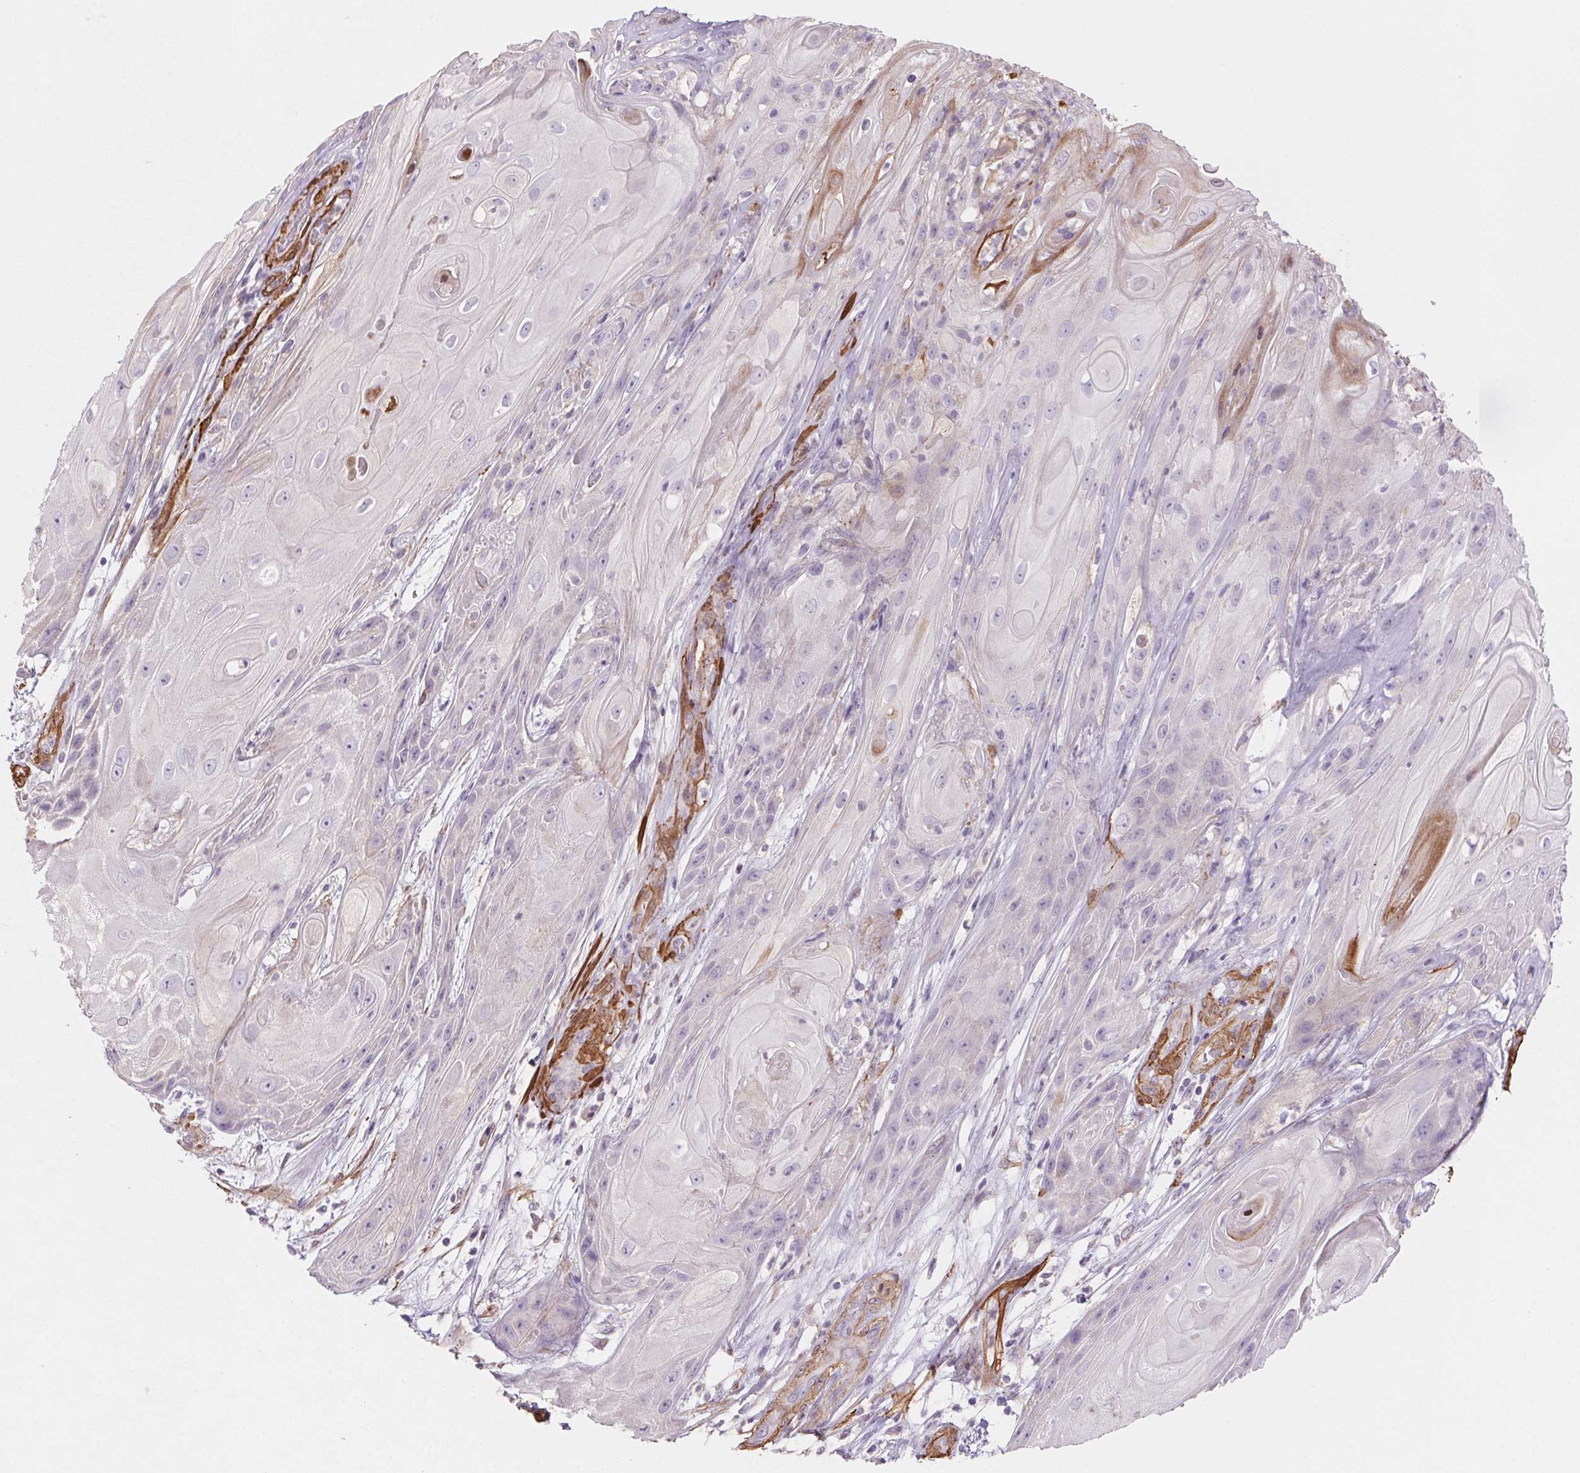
{"staining": {"intensity": "negative", "quantity": "none", "location": "none"}, "tissue": "skin cancer", "cell_type": "Tumor cells", "image_type": "cancer", "snomed": [{"axis": "morphology", "description": "Squamous cell carcinoma, NOS"}, {"axis": "topography", "description": "Skin"}], "caption": "There is no significant staining in tumor cells of skin cancer.", "gene": "GPX8", "patient": {"sex": "male", "age": 62}}